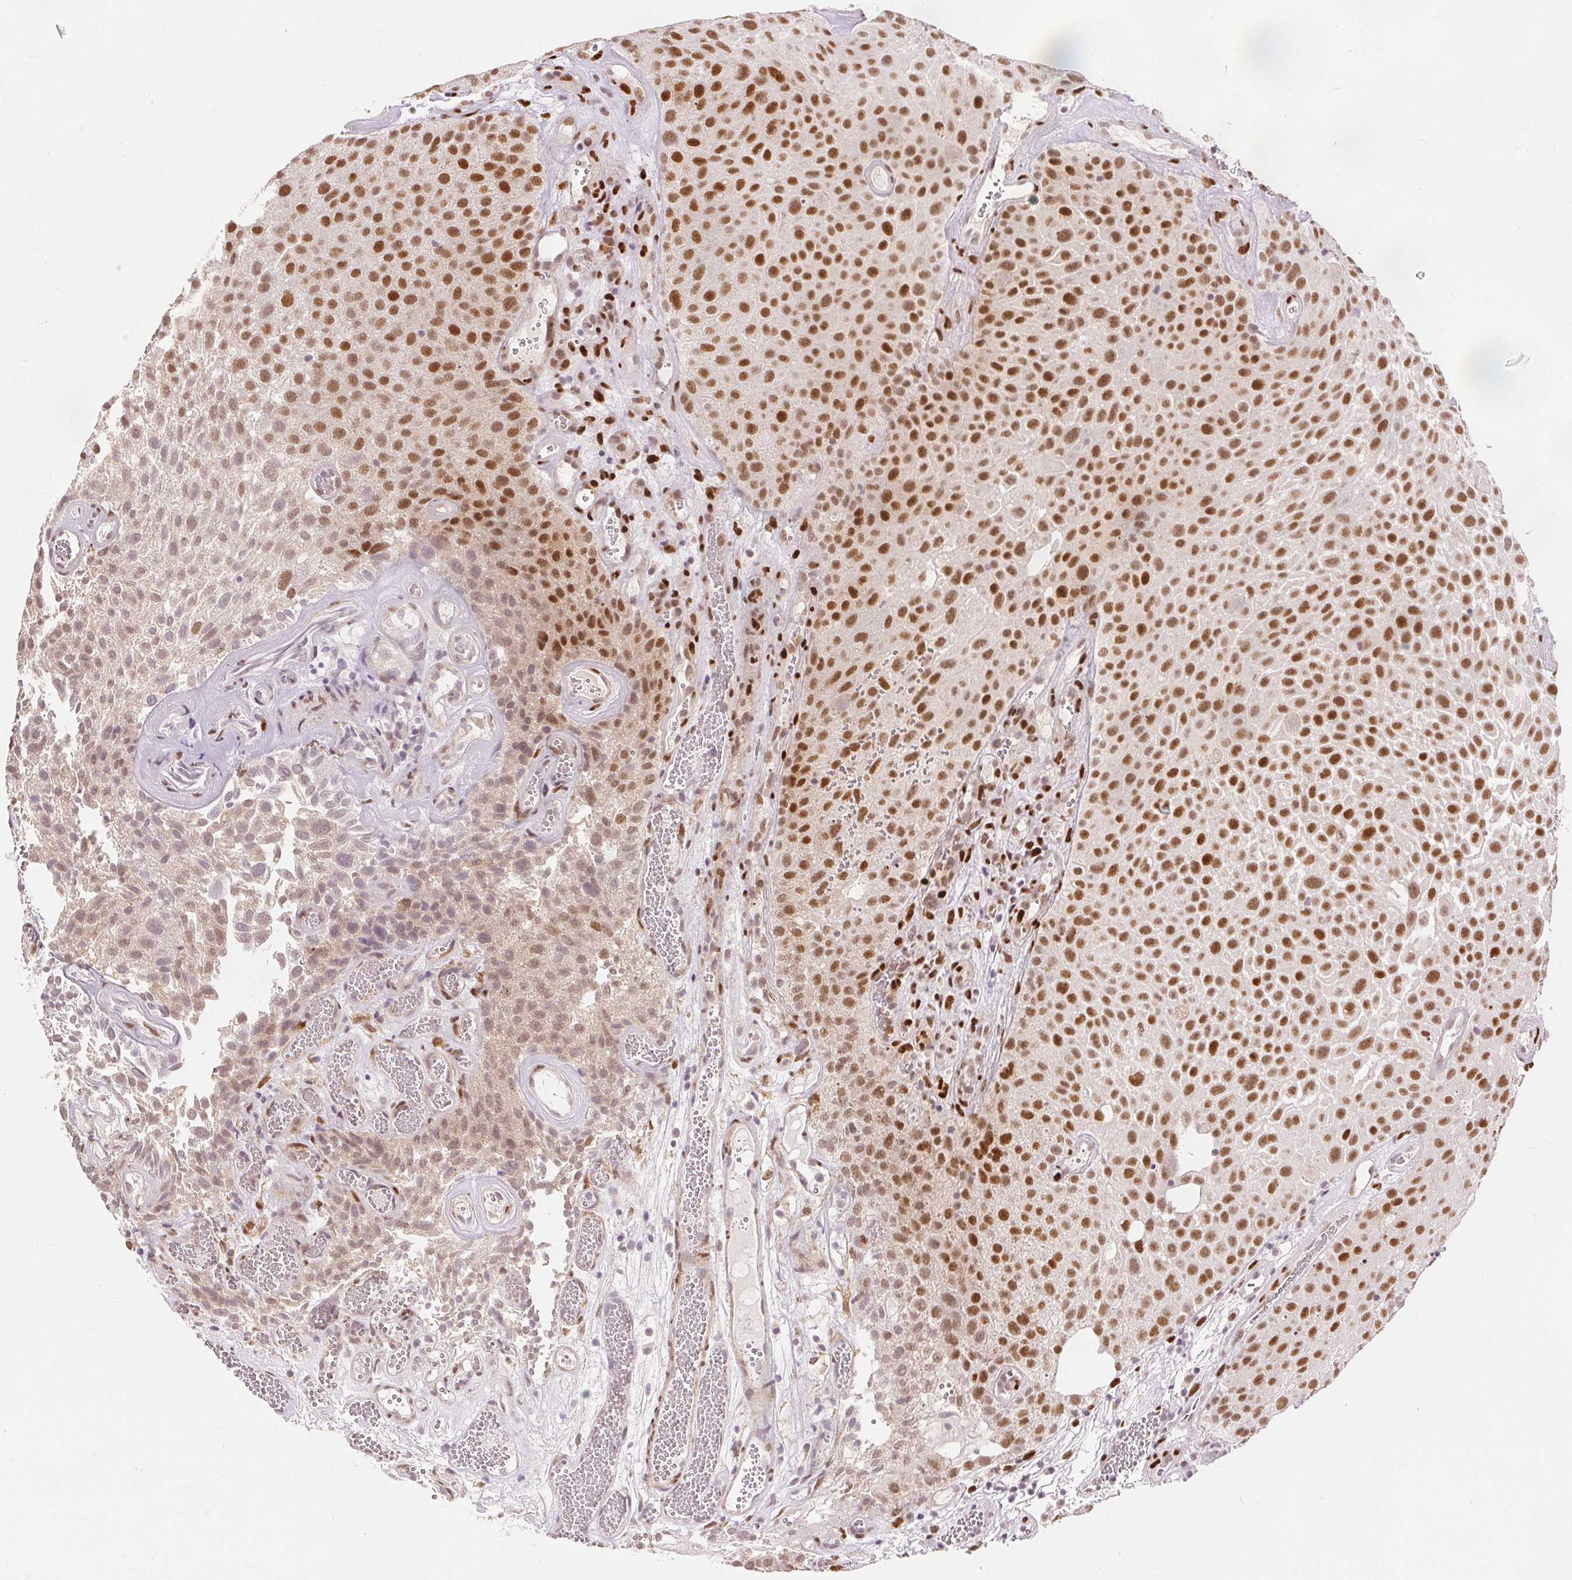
{"staining": {"intensity": "moderate", "quantity": ">75%", "location": "nuclear"}, "tissue": "urothelial cancer", "cell_type": "Tumor cells", "image_type": "cancer", "snomed": [{"axis": "morphology", "description": "Urothelial carcinoma, Low grade"}, {"axis": "topography", "description": "Urinary bladder"}], "caption": "There is medium levels of moderate nuclear staining in tumor cells of urothelial cancer, as demonstrated by immunohistochemical staining (brown color).", "gene": "ZNF703", "patient": {"sex": "male", "age": 72}}